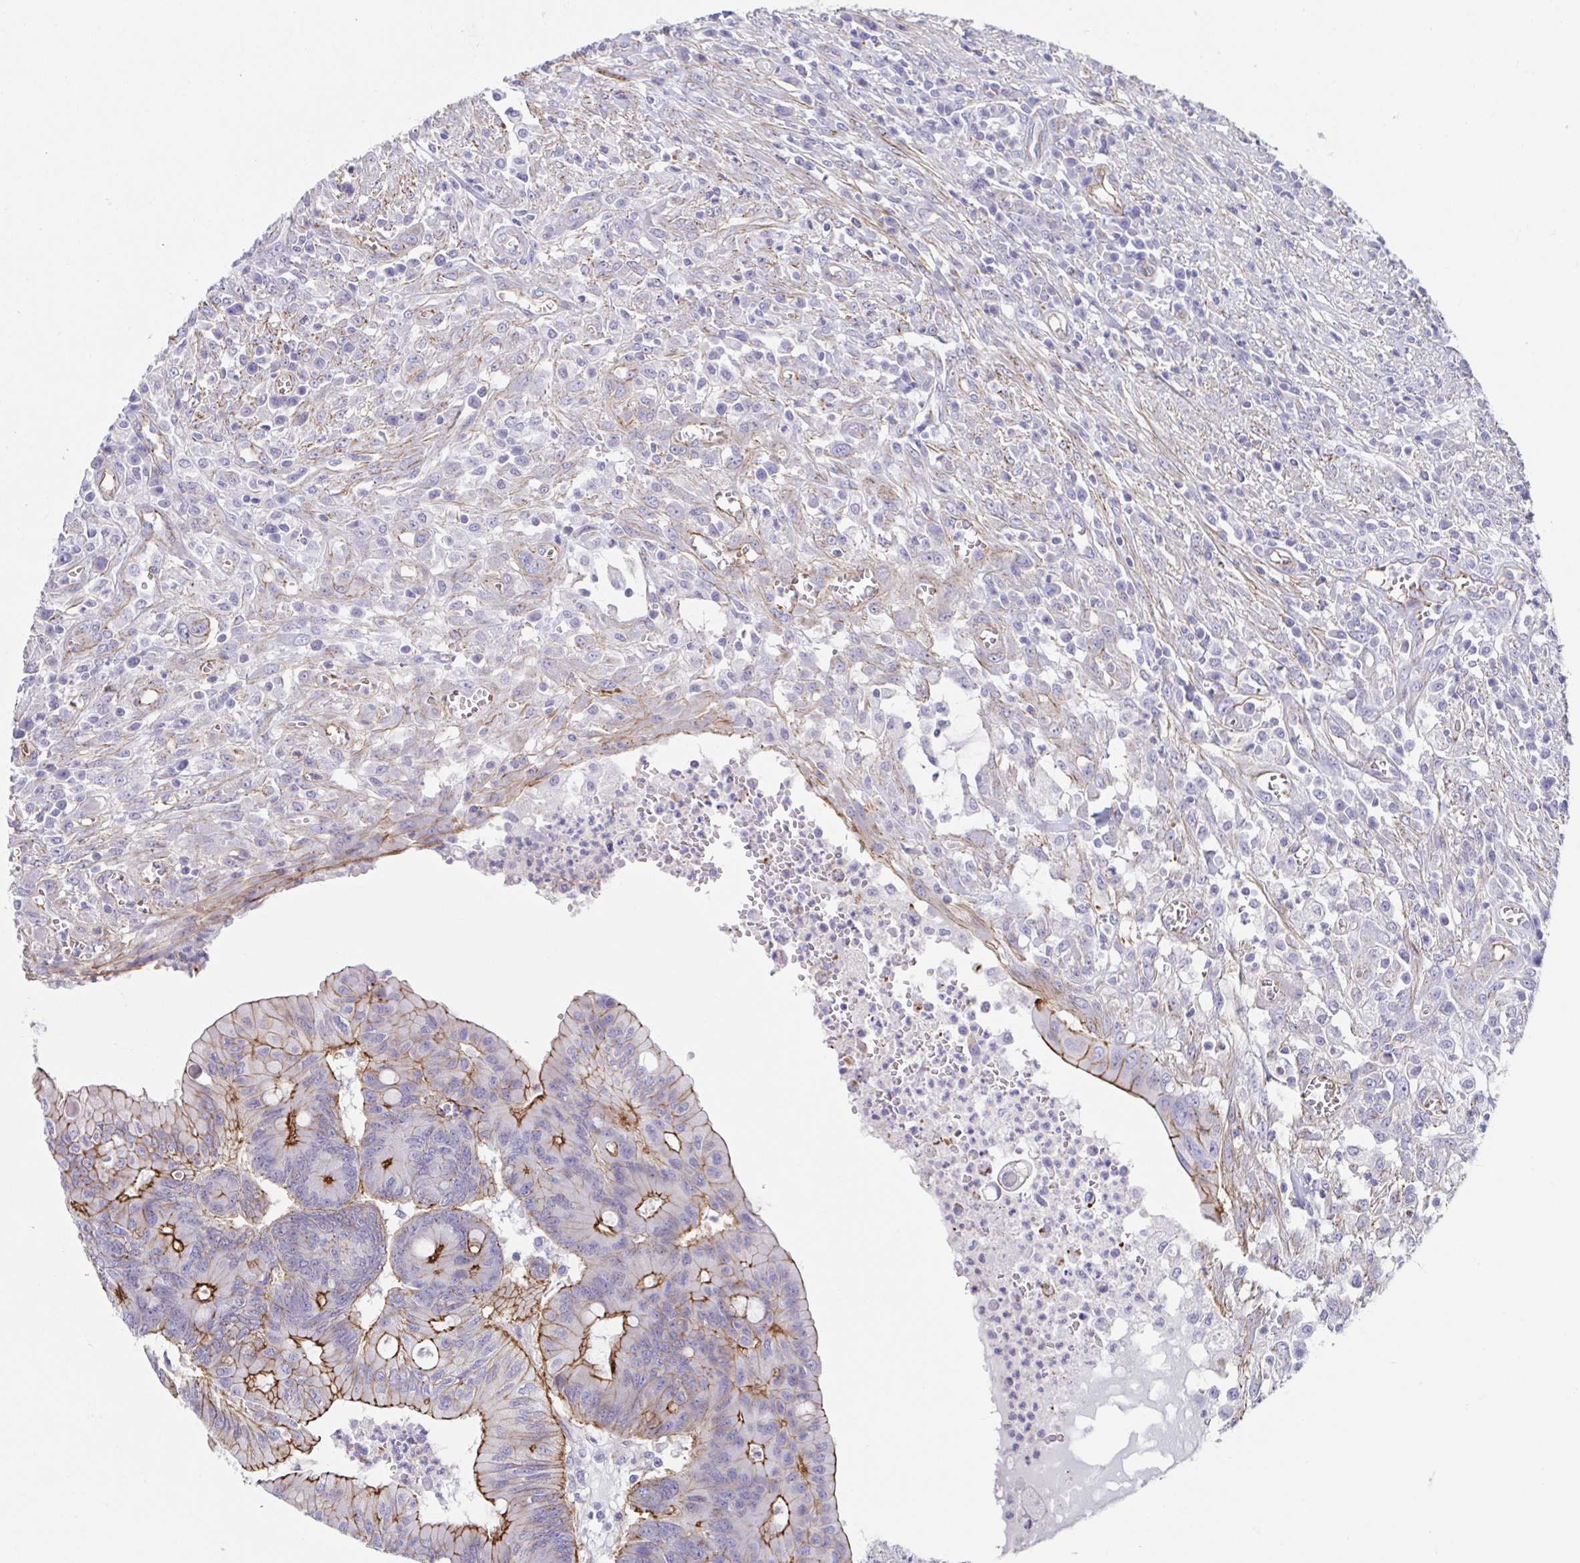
{"staining": {"intensity": "strong", "quantity": "25%-75%", "location": "cytoplasmic/membranous"}, "tissue": "colorectal cancer", "cell_type": "Tumor cells", "image_type": "cancer", "snomed": [{"axis": "morphology", "description": "Adenocarcinoma, NOS"}, {"axis": "topography", "description": "Colon"}], "caption": "Colorectal cancer (adenocarcinoma) tissue reveals strong cytoplasmic/membranous expression in approximately 25%-75% of tumor cells (IHC, brightfield microscopy, high magnification).", "gene": "TRAM2", "patient": {"sex": "male", "age": 65}}